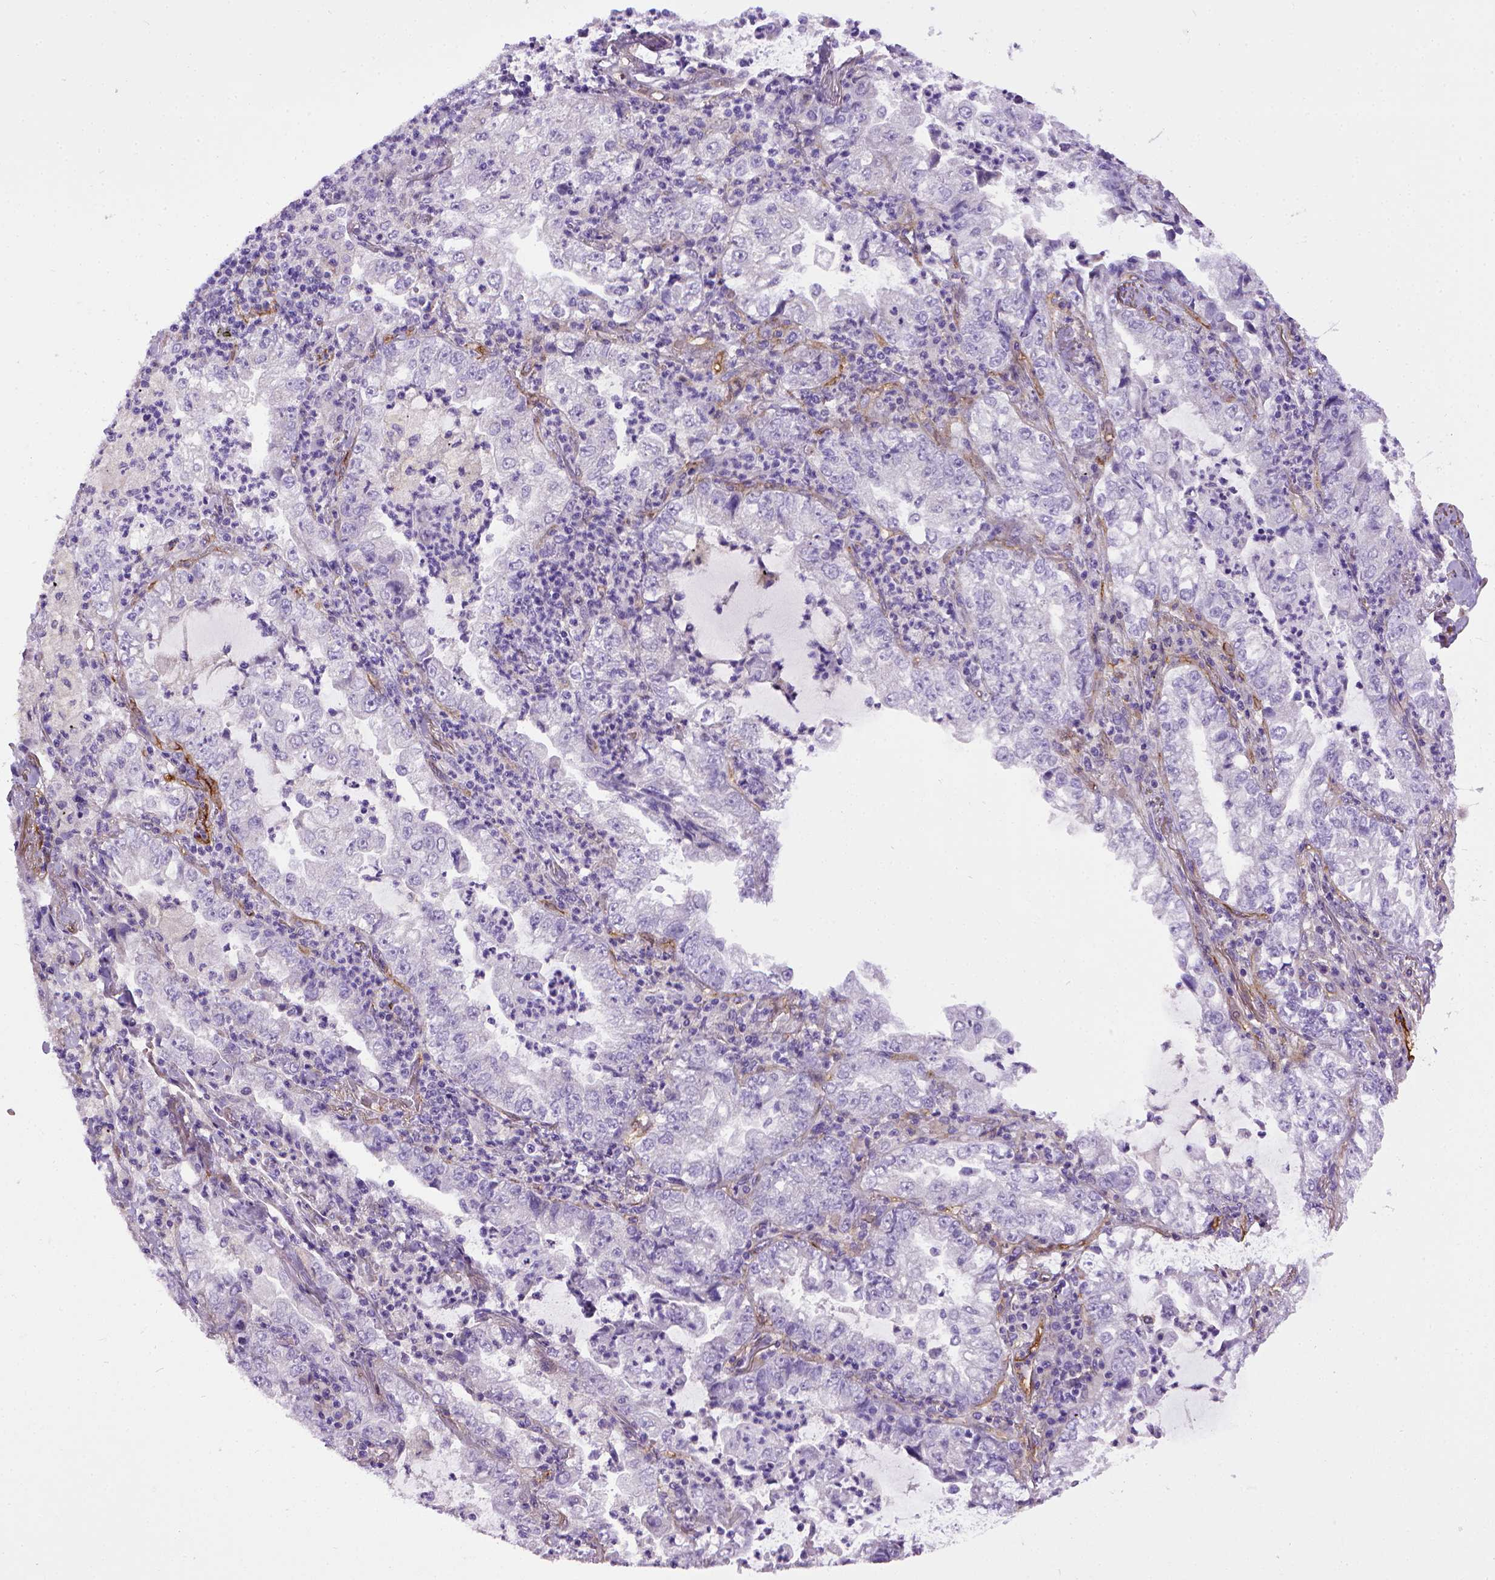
{"staining": {"intensity": "negative", "quantity": "none", "location": "none"}, "tissue": "lung cancer", "cell_type": "Tumor cells", "image_type": "cancer", "snomed": [{"axis": "morphology", "description": "Adenocarcinoma, NOS"}, {"axis": "topography", "description": "Lung"}], "caption": "Immunohistochemistry histopathology image of neoplastic tissue: human adenocarcinoma (lung) stained with DAB demonstrates no significant protein expression in tumor cells. (Stains: DAB (3,3'-diaminobenzidine) immunohistochemistry with hematoxylin counter stain, Microscopy: brightfield microscopy at high magnification).", "gene": "ENG", "patient": {"sex": "female", "age": 73}}